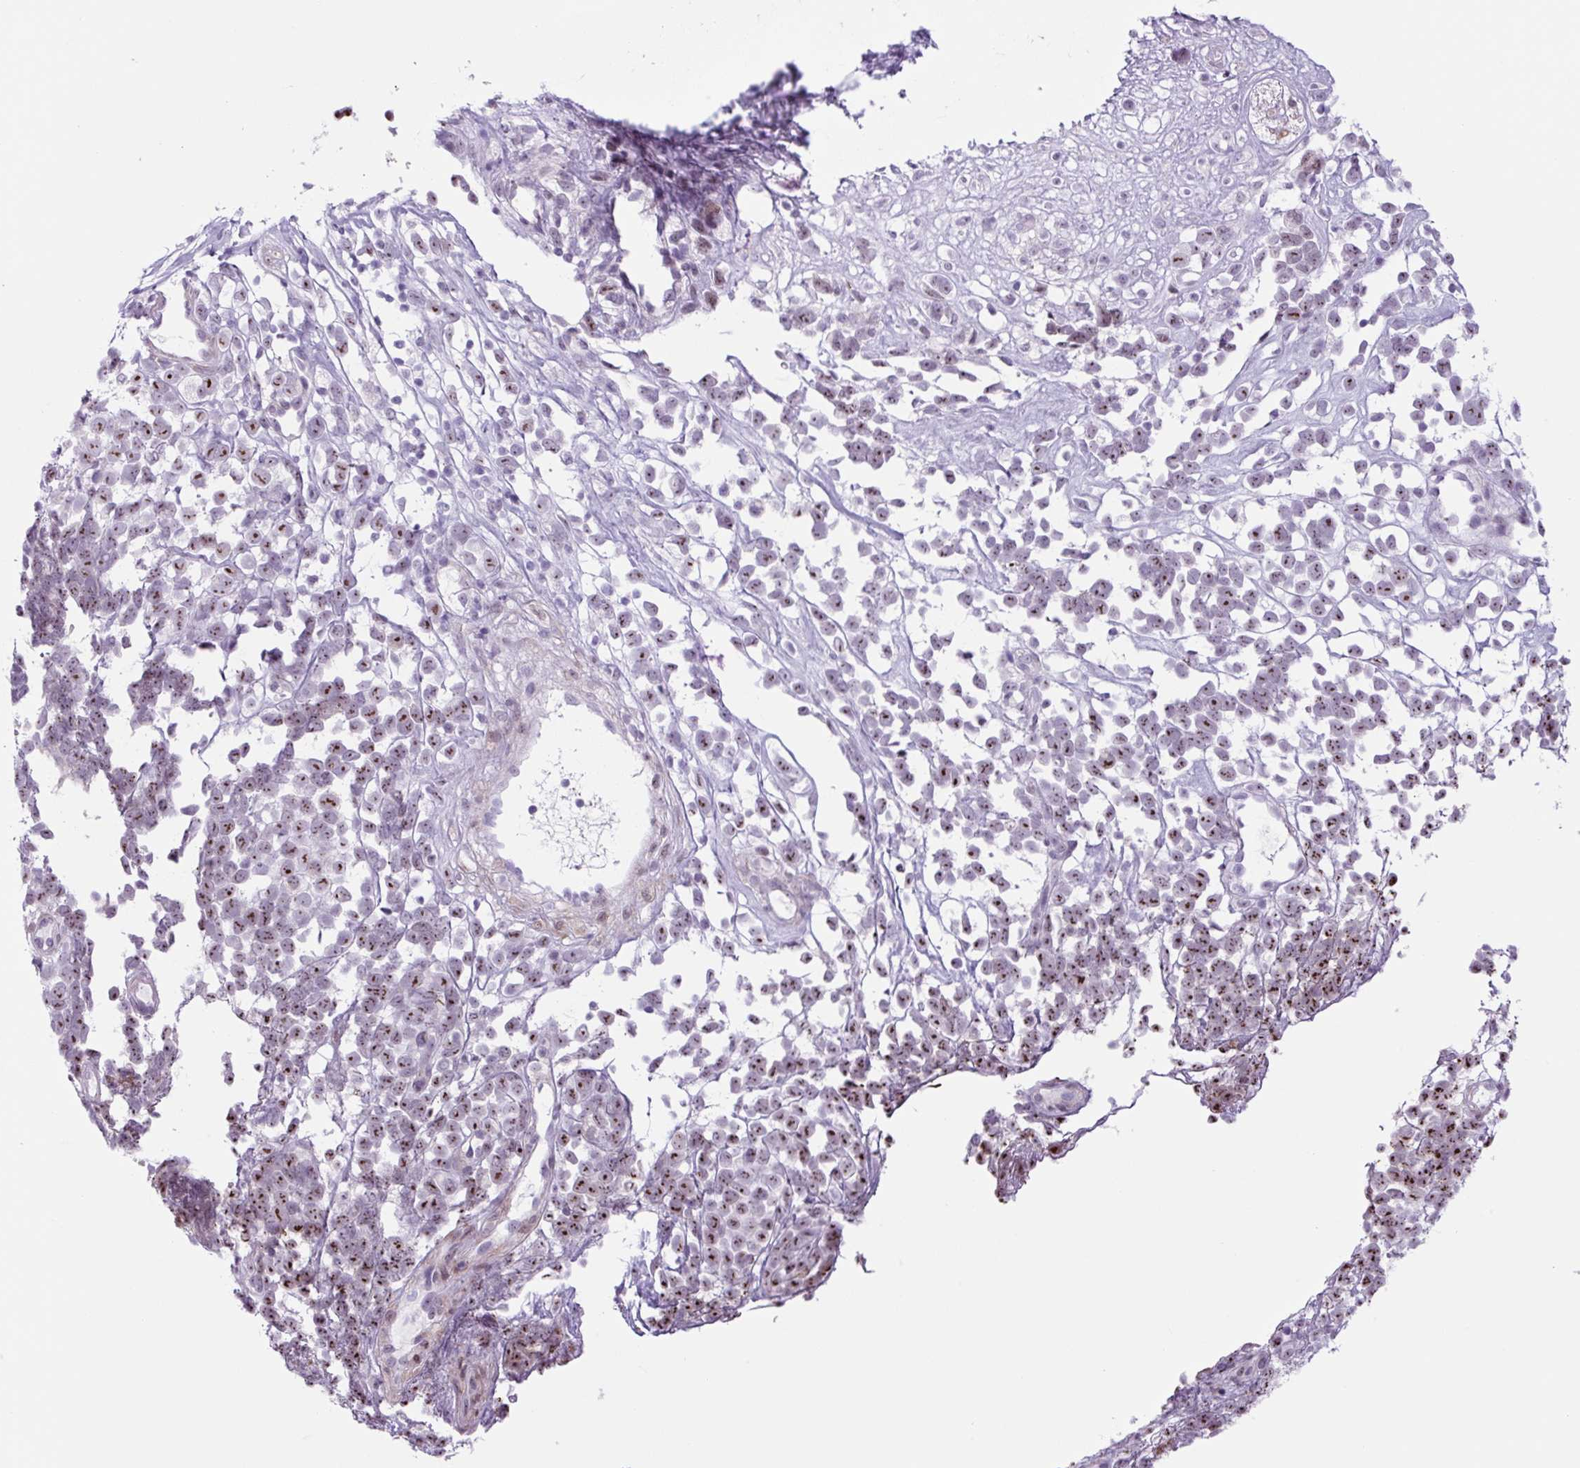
{"staining": {"intensity": "strong", "quantity": ">75%", "location": "nuclear"}, "tissue": "melanoma", "cell_type": "Tumor cells", "image_type": "cancer", "snomed": [{"axis": "morphology", "description": "Malignant melanoma, NOS"}, {"axis": "topography", "description": "Nose, NOS"}], "caption": "Immunohistochemistry staining of malignant melanoma, which shows high levels of strong nuclear expression in approximately >75% of tumor cells indicating strong nuclear protein expression. The staining was performed using DAB (3,3'-diaminobenzidine) (brown) for protein detection and nuclei were counterstained in hematoxylin (blue).", "gene": "RRS1", "patient": {"sex": "female", "age": 48}}